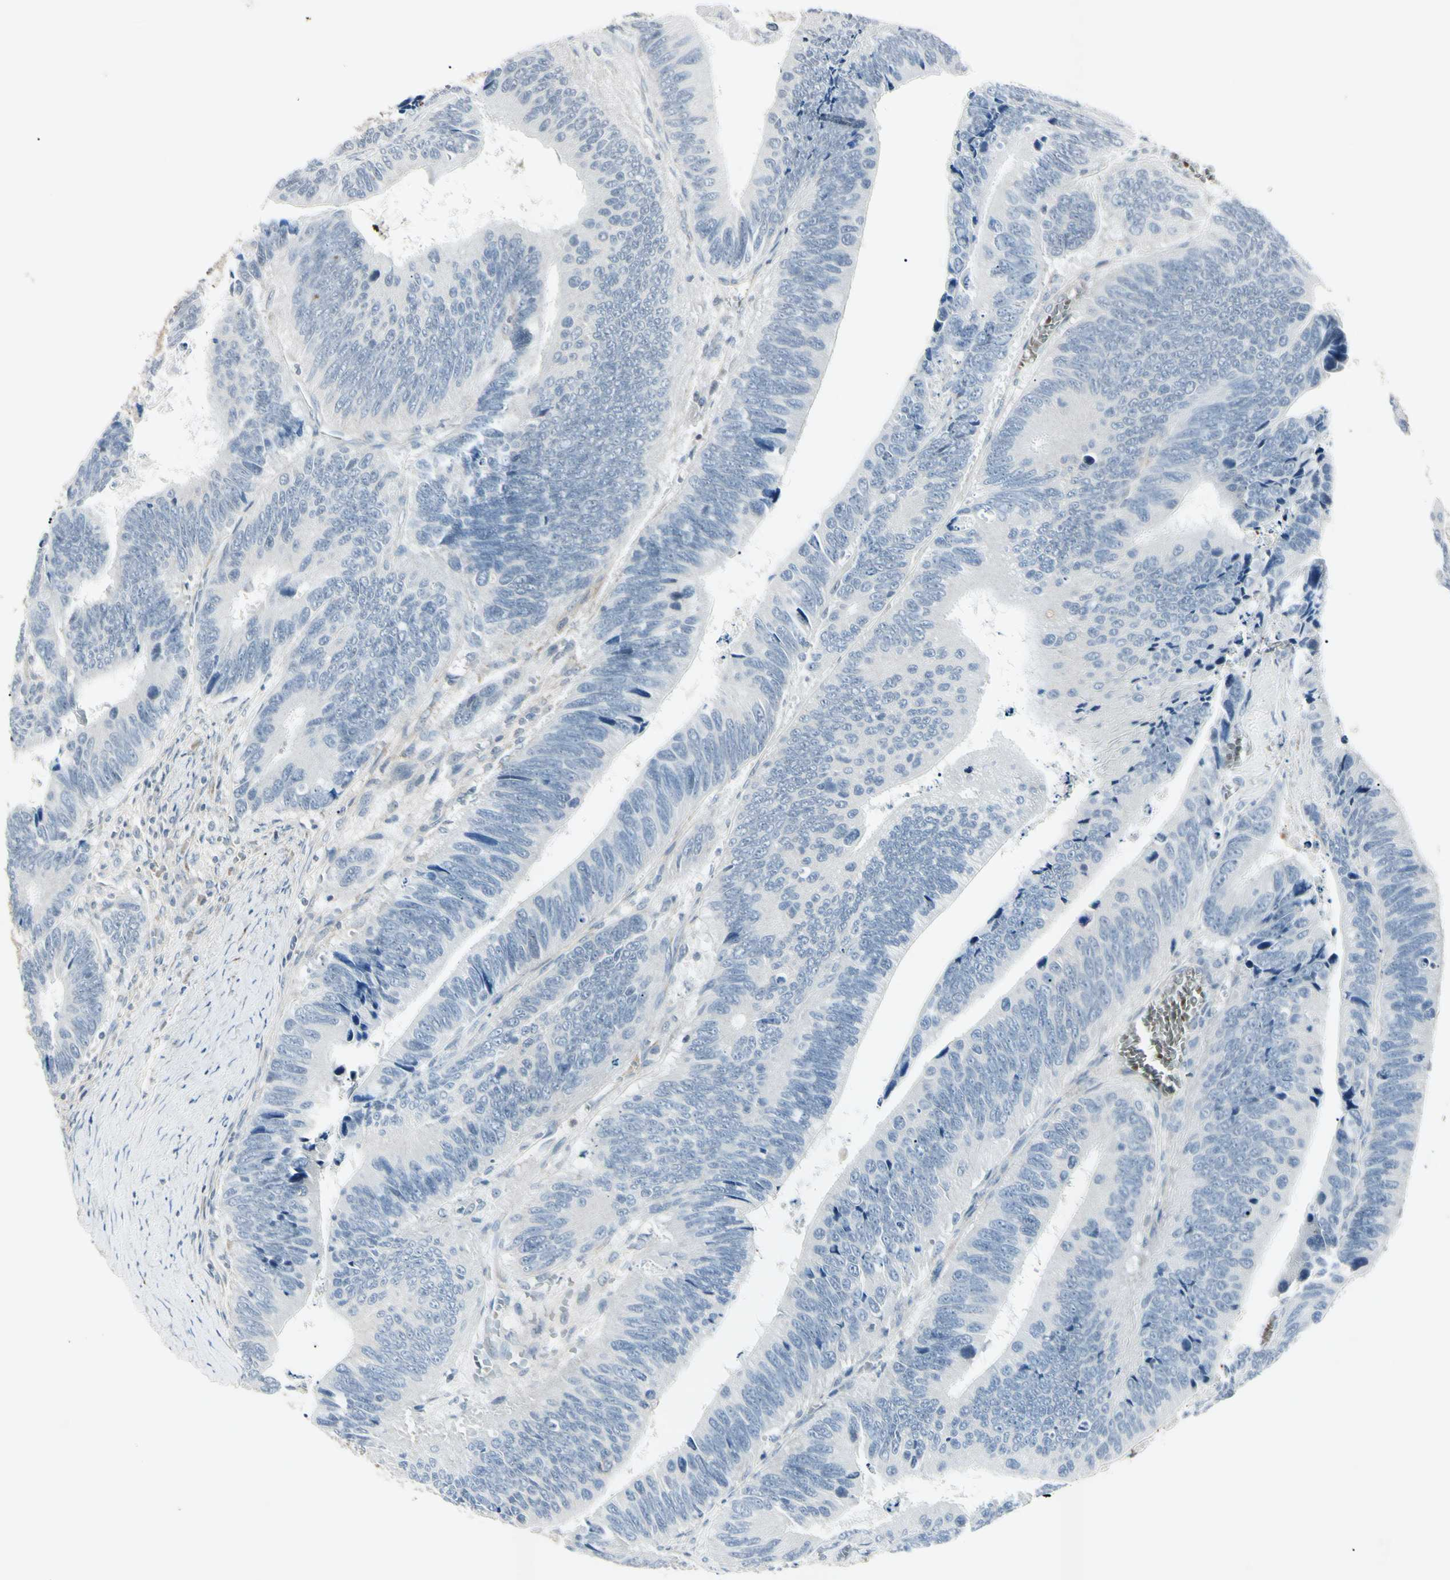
{"staining": {"intensity": "negative", "quantity": "none", "location": "none"}, "tissue": "colorectal cancer", "cell_type": "Tumor cells", "image_type": "cancer", "snomed": [{"axis": "morphology", "description": "Adenocarcinoma, NOS"}, {"axis": "topography", "description": "Colon"}], "caption": "Protein analysis of colorectal cancer (adenocarcinoma) exhibits no significant positivity in tumor cells. (Immunohistochemistry, brightfield microscopy, high magnification).", "gene": "AEBP1", "patient": {"sex": "male", "age": 72}}